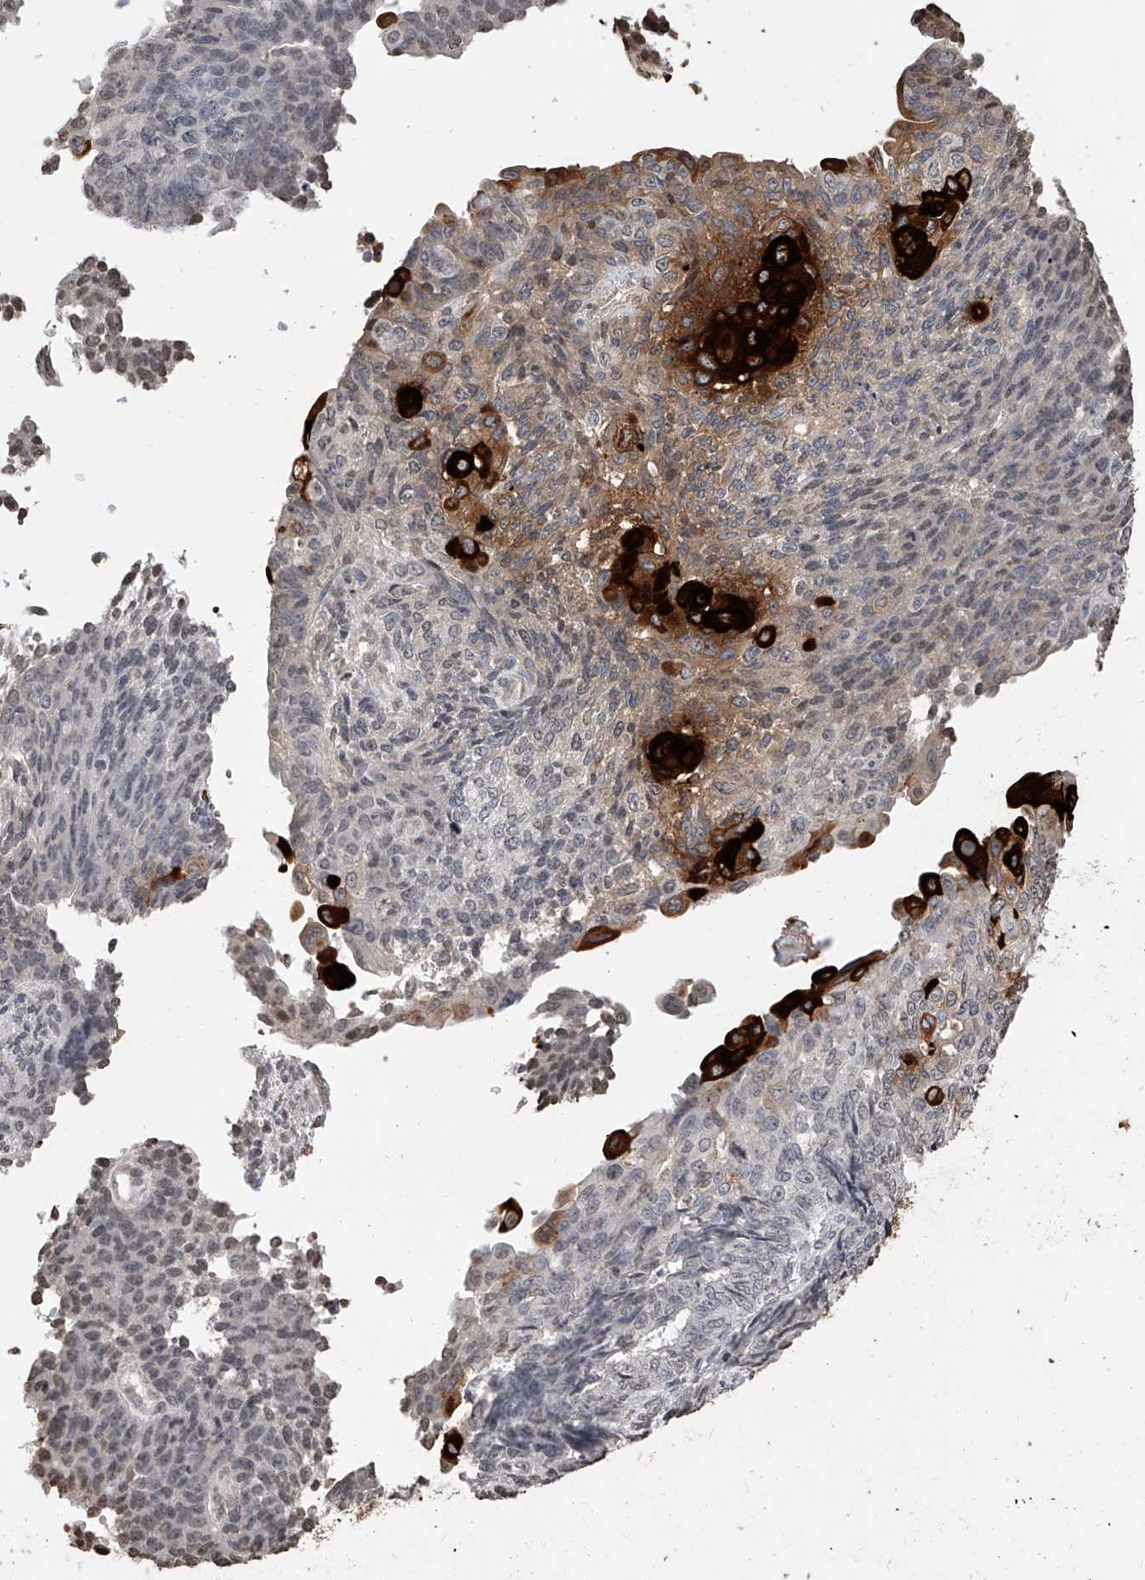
{"staining": {"intensity": "strong", "quantity": "<25%", "location": "cytoplasmic/membranous"}, "tissue": "endometrial cancer", "cell_type": "Tumor cells", "image_type": "cancer", "snomed": [{"axis": "morphology", "description": "Adenocarcinoma, NOS"}, {"axis": "topography", "description": "Endometrium"}], "caption": "An IHC histopathology image of tumor tissue is shown. Protein staining in brown shows strong cytoplasmic/membranous positivity in endometrial cancer (adenocarcinoma) within tumor cells.", "gene": "RP9", "patient": {"sex": "female", "age": 32}}